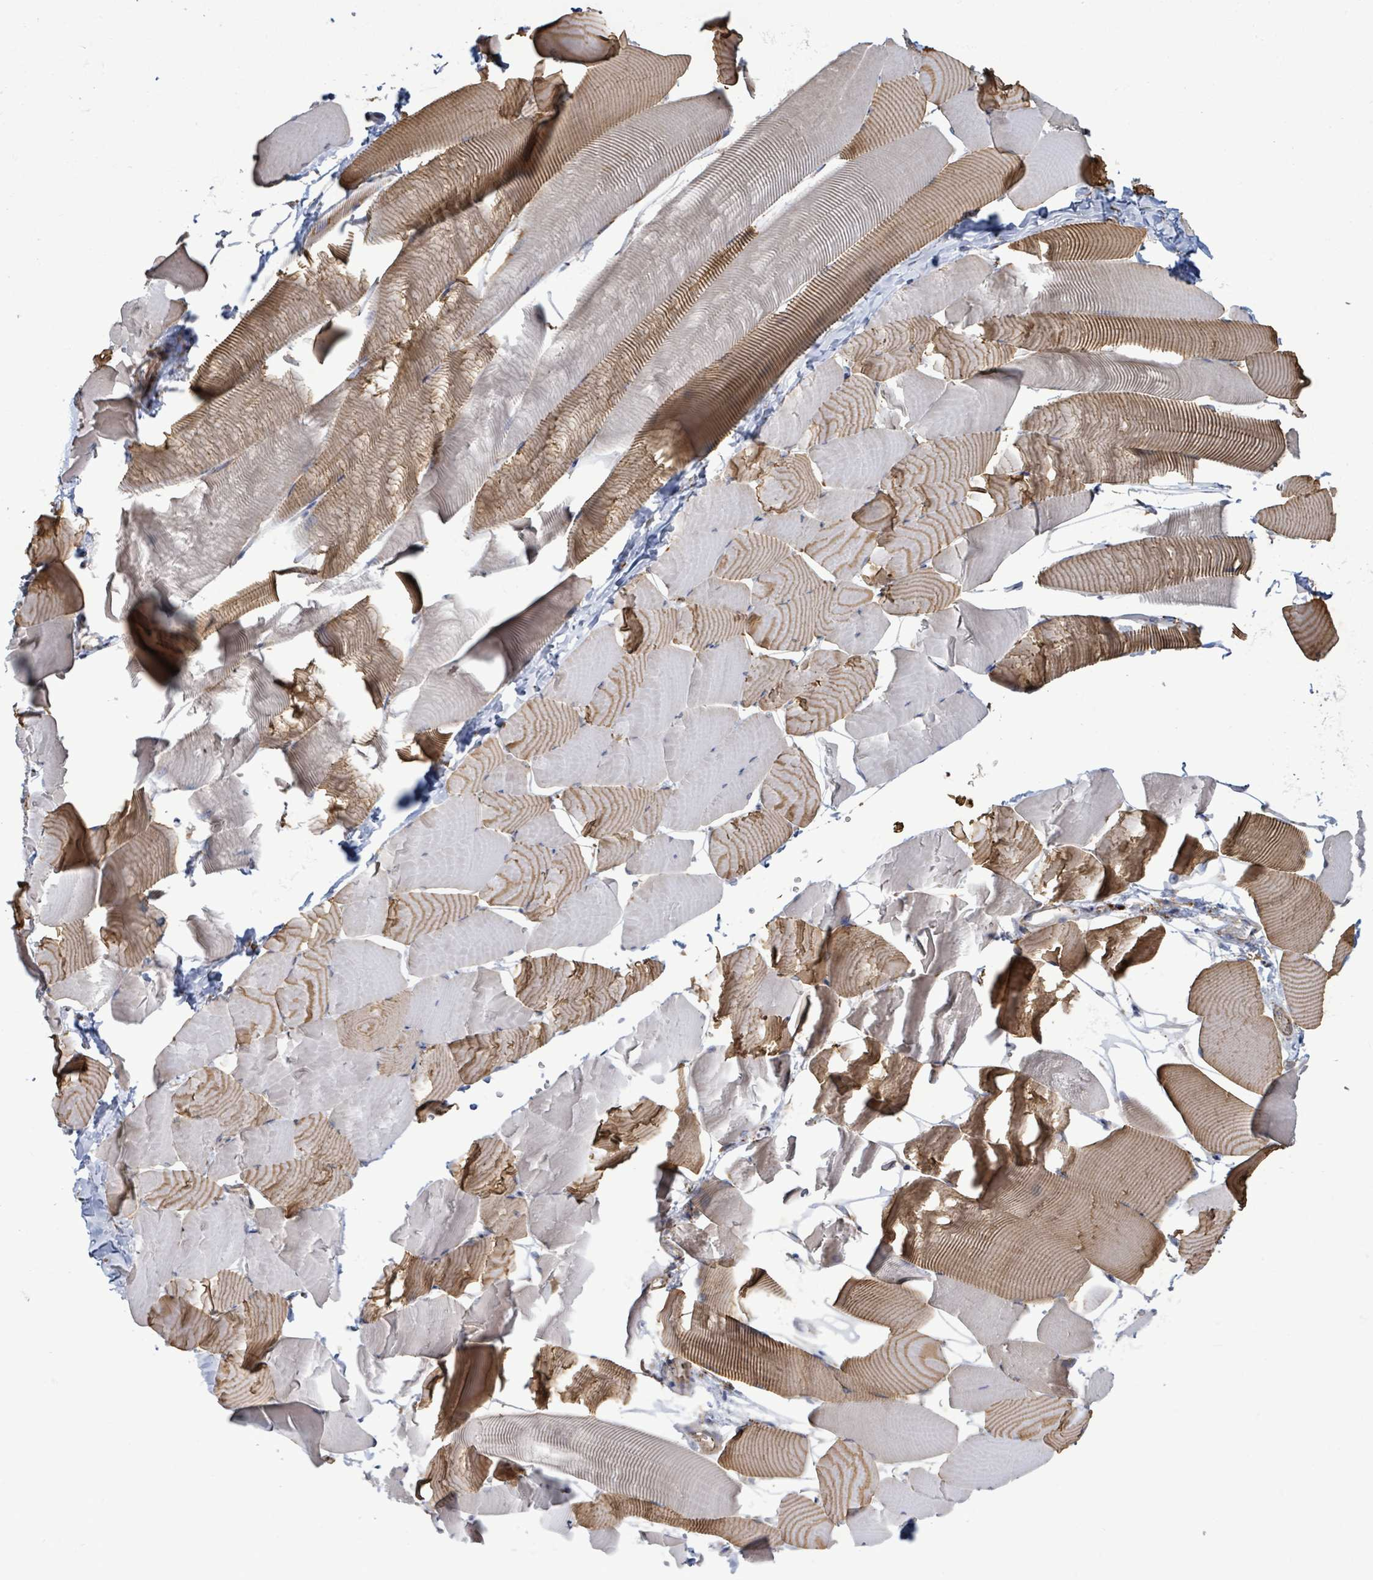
{"staining": {"intensity": "moderate", "quantity": "25%-75%", "location": "cytoplasmic/membranous"}, "tissue": "skeletal muscle", "cell_type": "Myocytes", "image_type": "normal", "snomed": [{"axis": "morphology", "description": "Normal tissue, NOS"}, {"axis": "topography", "description": "Skeletal muscle"}], "caption": "An IHC photomicrograph of benign tissue is shown. Protein staining in brown highlights moderate cytoplasmic/membranous positivity in skeletal muscle within myocytes. (brown staining indicates protein expression, while blue staining denotes nuclei).", "gene": "RFPL4AL1", "patient": {"sex": "male", "age": 25}}